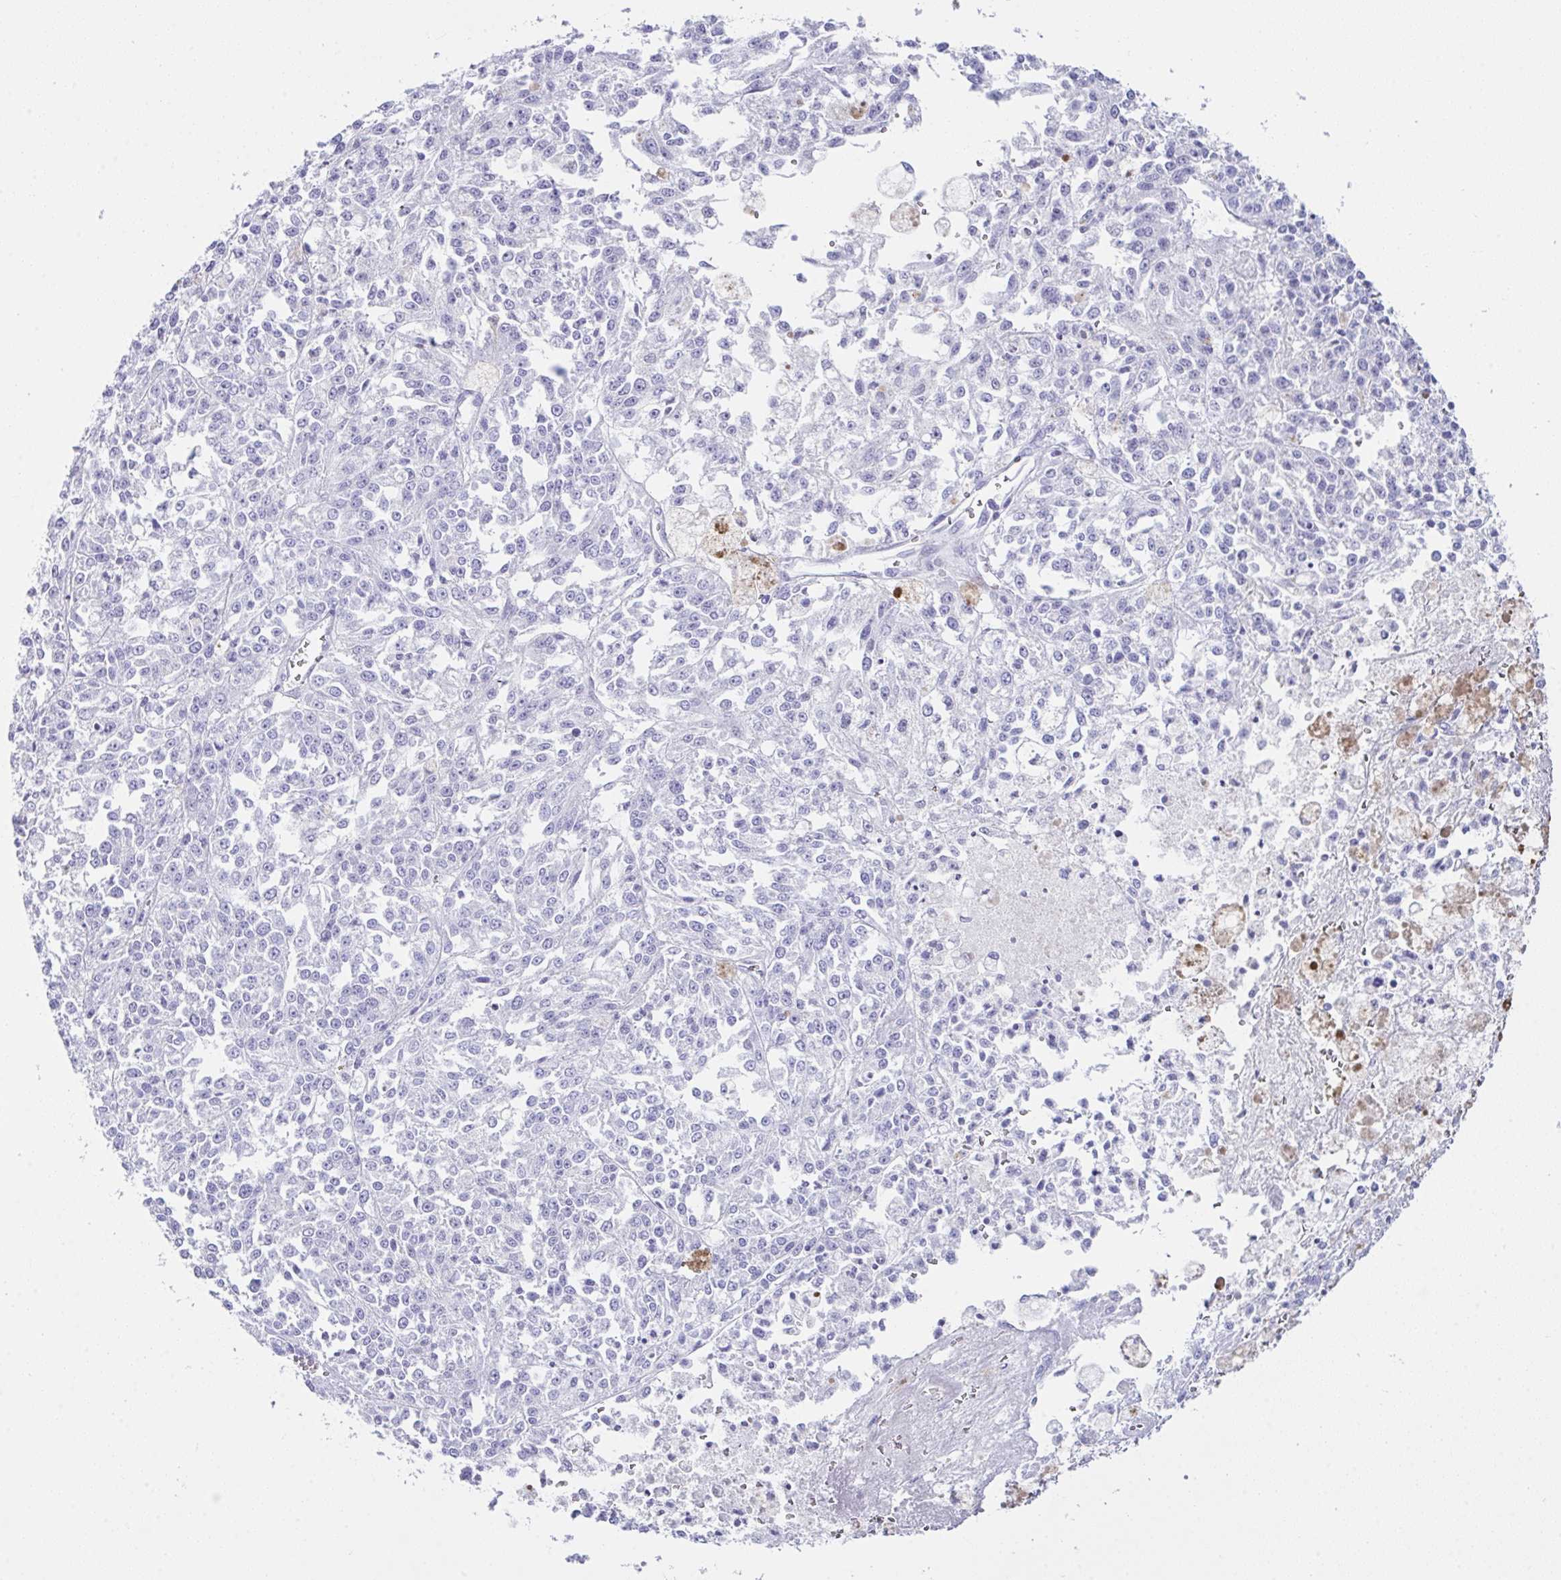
{"staining": {"intensity": "negative", "quantity": "none", "location": "none"}, "tissue": "melanoma", "cell_type": "Tumor cells", "image_type": "cancer", "snomed": [{"axis": "morphology", "description": "Malignant melanoma, NOS"}, {"axis": "topography", "description": "Skin"}], "caption": "Malignant melanoma was stained to show a protein in brown. There is no significant expression in tumor cells.", "gene": "LGALS4", "patient": {"sex": "female", "age": 64}}